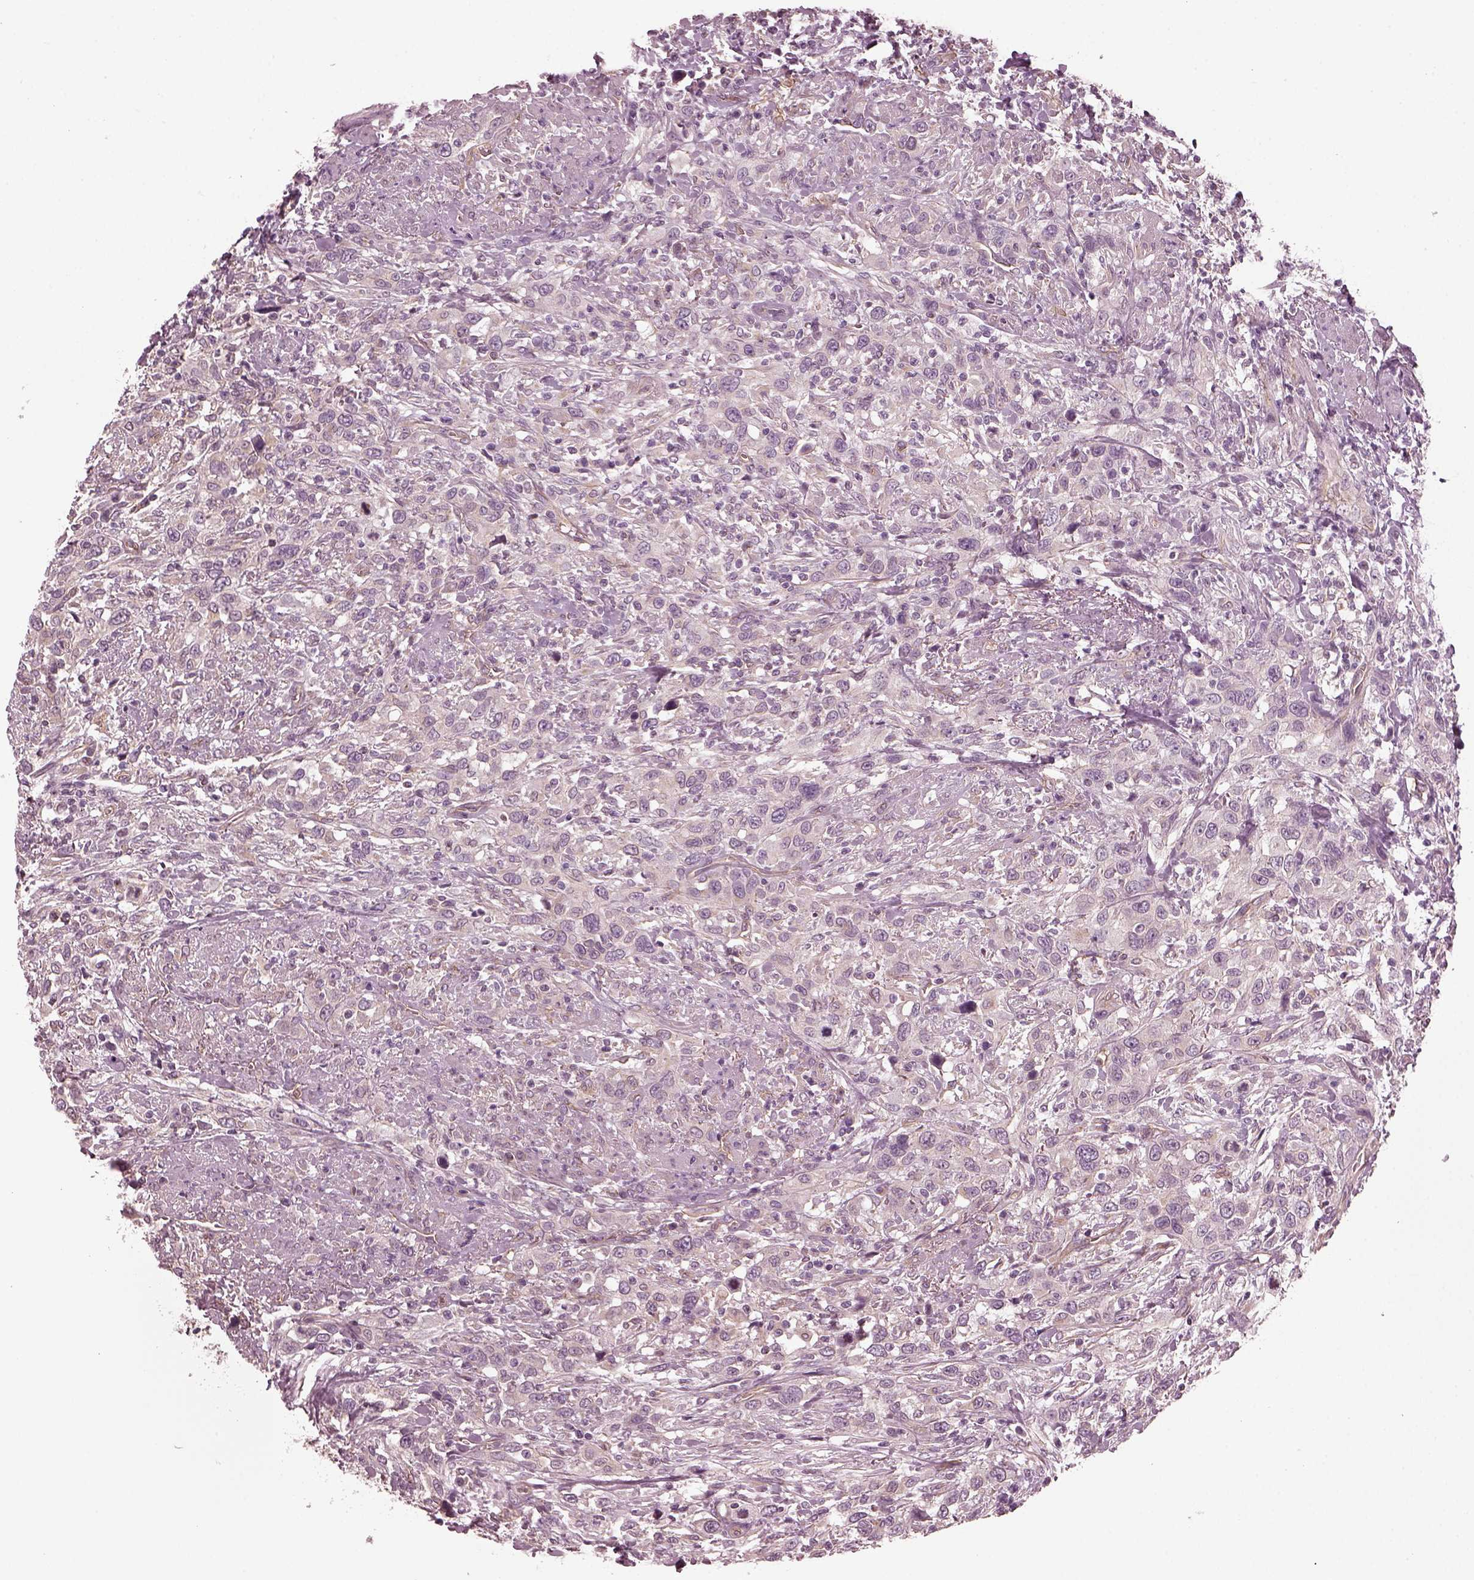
{"staining": {"intensity": "negative", "quantity": "none", "location": "none"}, "tissue": "urothelial cancer", "cell_type": "Tumor cells", "image_type": "cancer", "snomed": [{"axis": "morphology", "description": "Urothelial carcinoma, NOS"}, {"axis": "morphology", "description": "Urothelial carcinoma, High grade"}, {"axis": "topography", "description": "Urinary bladder"}], "caption": "Tumor cells are negative for protein expression in human transitional cell carcinoma.", "gene": "ODAD1", "patient": {"sex": "female", "age": 64}}